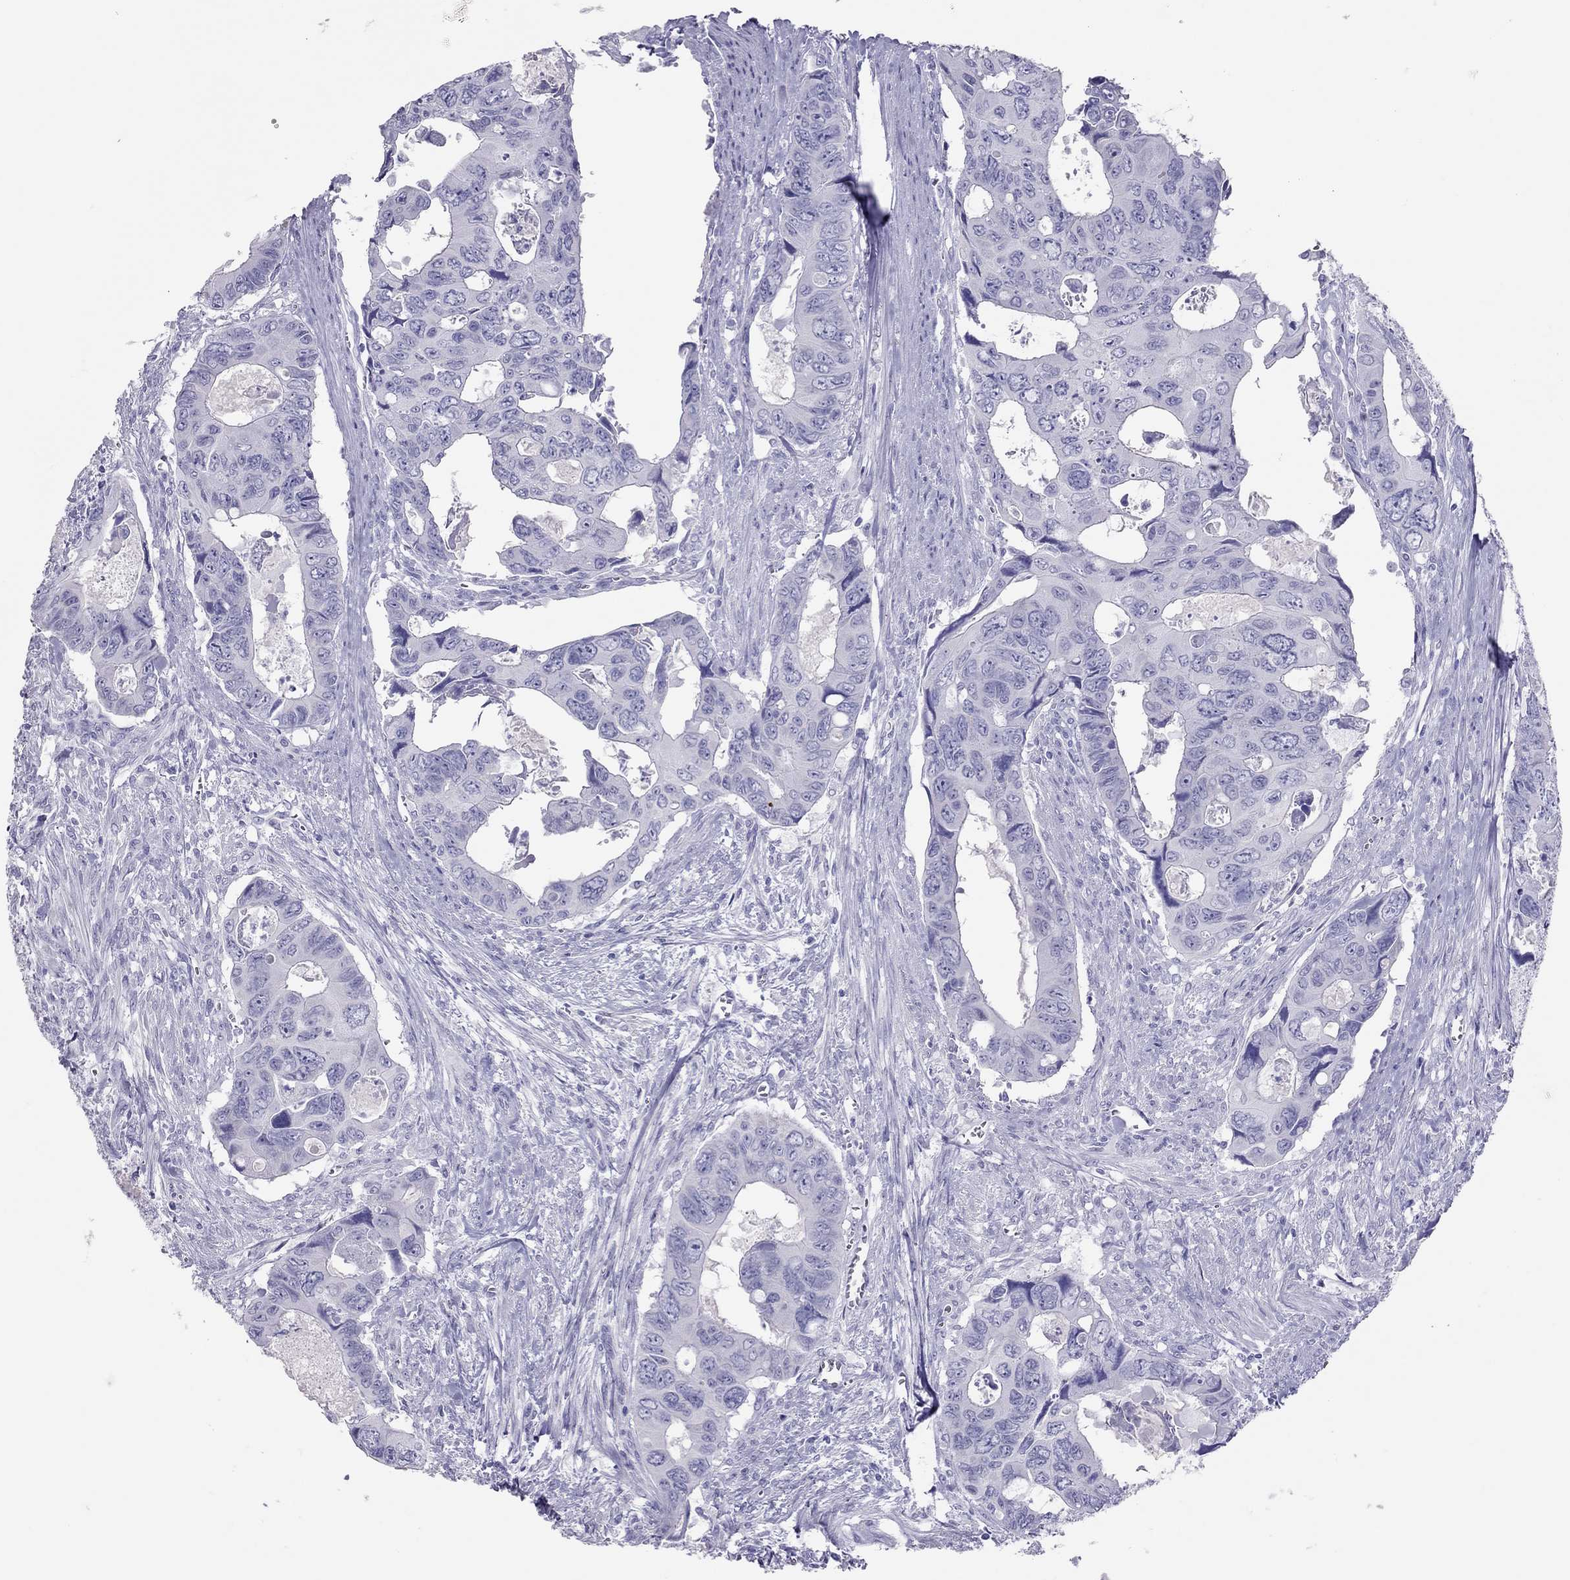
{"staining": {"intensity": "negative", "quantity": "none", "location": "none"}, "tissue": "colorectal cancer", "cell_type": "Tumor cells", "image_type": "cancer", "snomed": [{"axis": "morphology", "description": "Adenocarcinoma, NOS"}, {"axis": "topography", "description": "Rectum"}], "caption": "High power microscopy histopathology image of an immunohistochemistry histopathology image of colorectal cancer (adenocarcinoma), revealing no significant positivity in tumor cells.", "gene": "TSHB", "patient": {"sex": "male", "age": 62}}